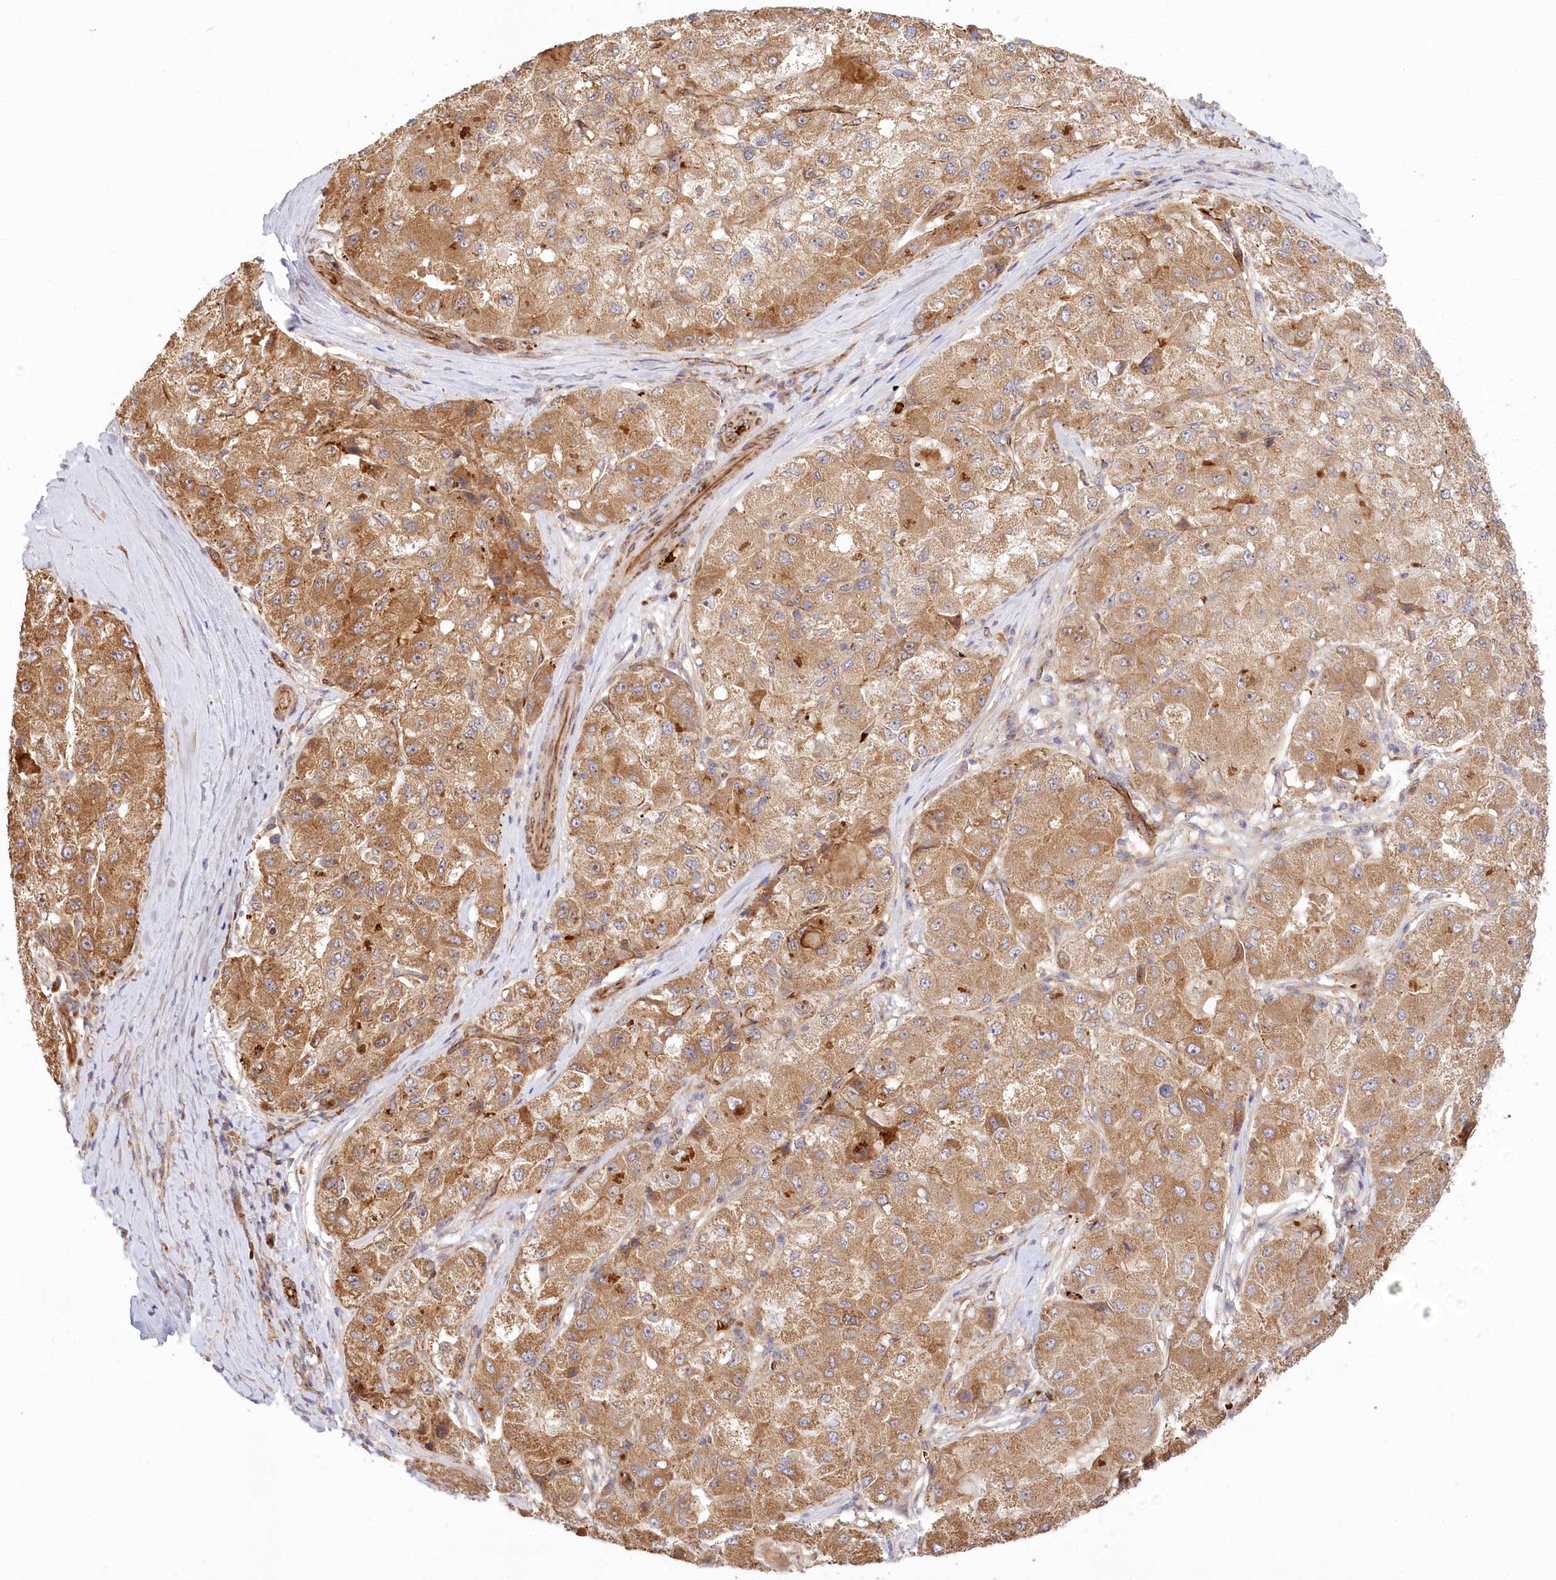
{"staining": {"intensity": "moderate", "quantity": ">75%", "location": "cytoplasmic/membranous"}, "tissue": "liver cancer", "cell_type": "Tumor cells", "image_type": "cancer", "snomed": [{"axis": "morphology", "description": "Carcinoma, Hepatocellular, NOS"}, {"axis": "topography", "description": "Liver"}], "caption": "Moderate cytoplasmic/membranous protein staining is appreciated in about >75% of tumor cells in hepatocellular carcinoma (liver).", "gene": "COMMD3", "patient": {"sex": "male", "age": 80}}